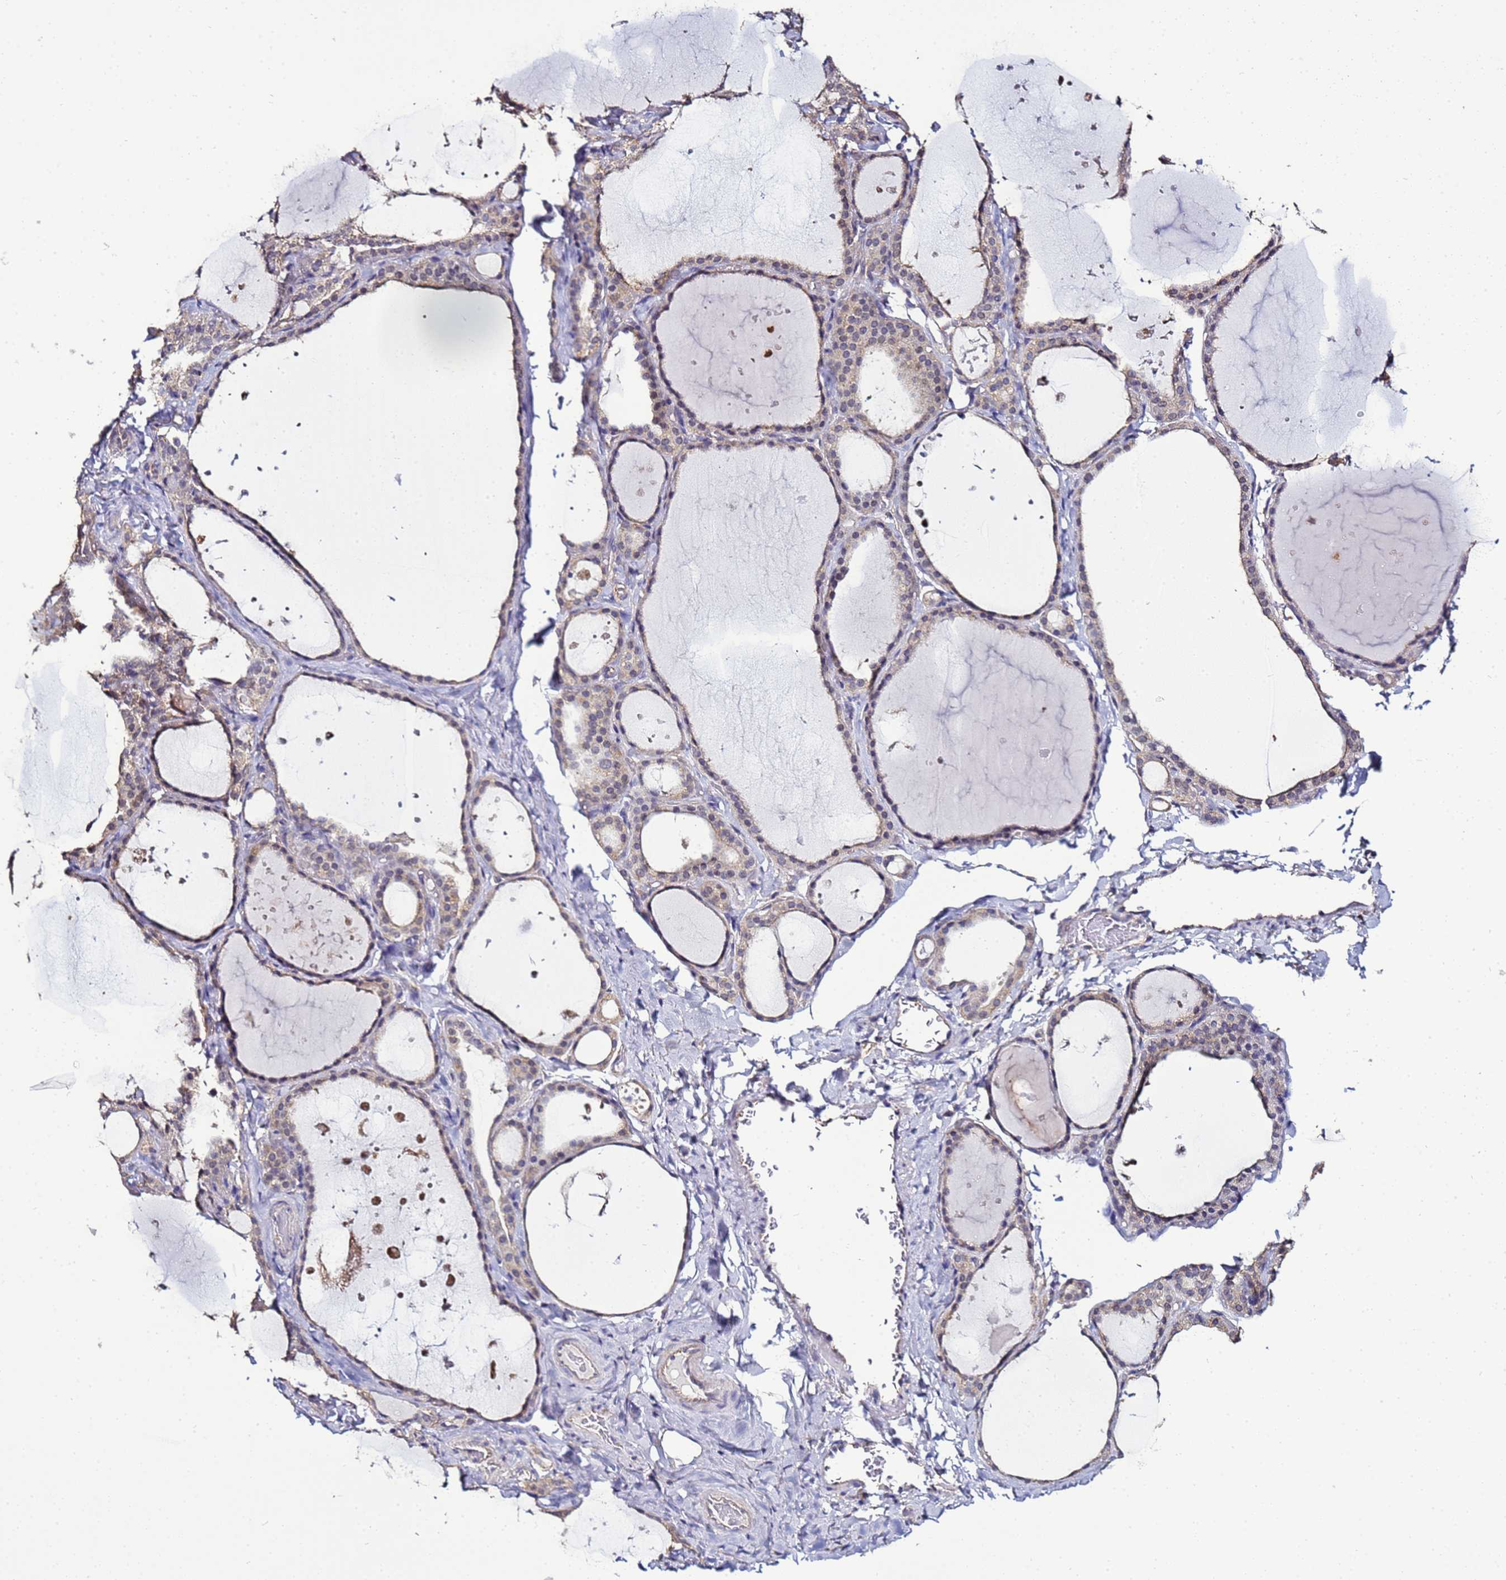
{"staining": {"intensity": "weak", "quantity": "<25%", "location": "cytoplasmic/membranous"}, "tissue": "thyroid gland", "cell_type": "Glandular cells", "image_type": "normal", "snomed": [{"axis": "morphology", "description": "Normal tissue, NOS"}, {"axis": "topography", "description": "Thyroid gland"}], "caption": "IHC histopathology image of unremarkable thyroid gland stained for a protein (brown), which displays no positivity in glandular cells.", "gene": "ENOPH1", "patient": {"sex": "female", "age": 44}}